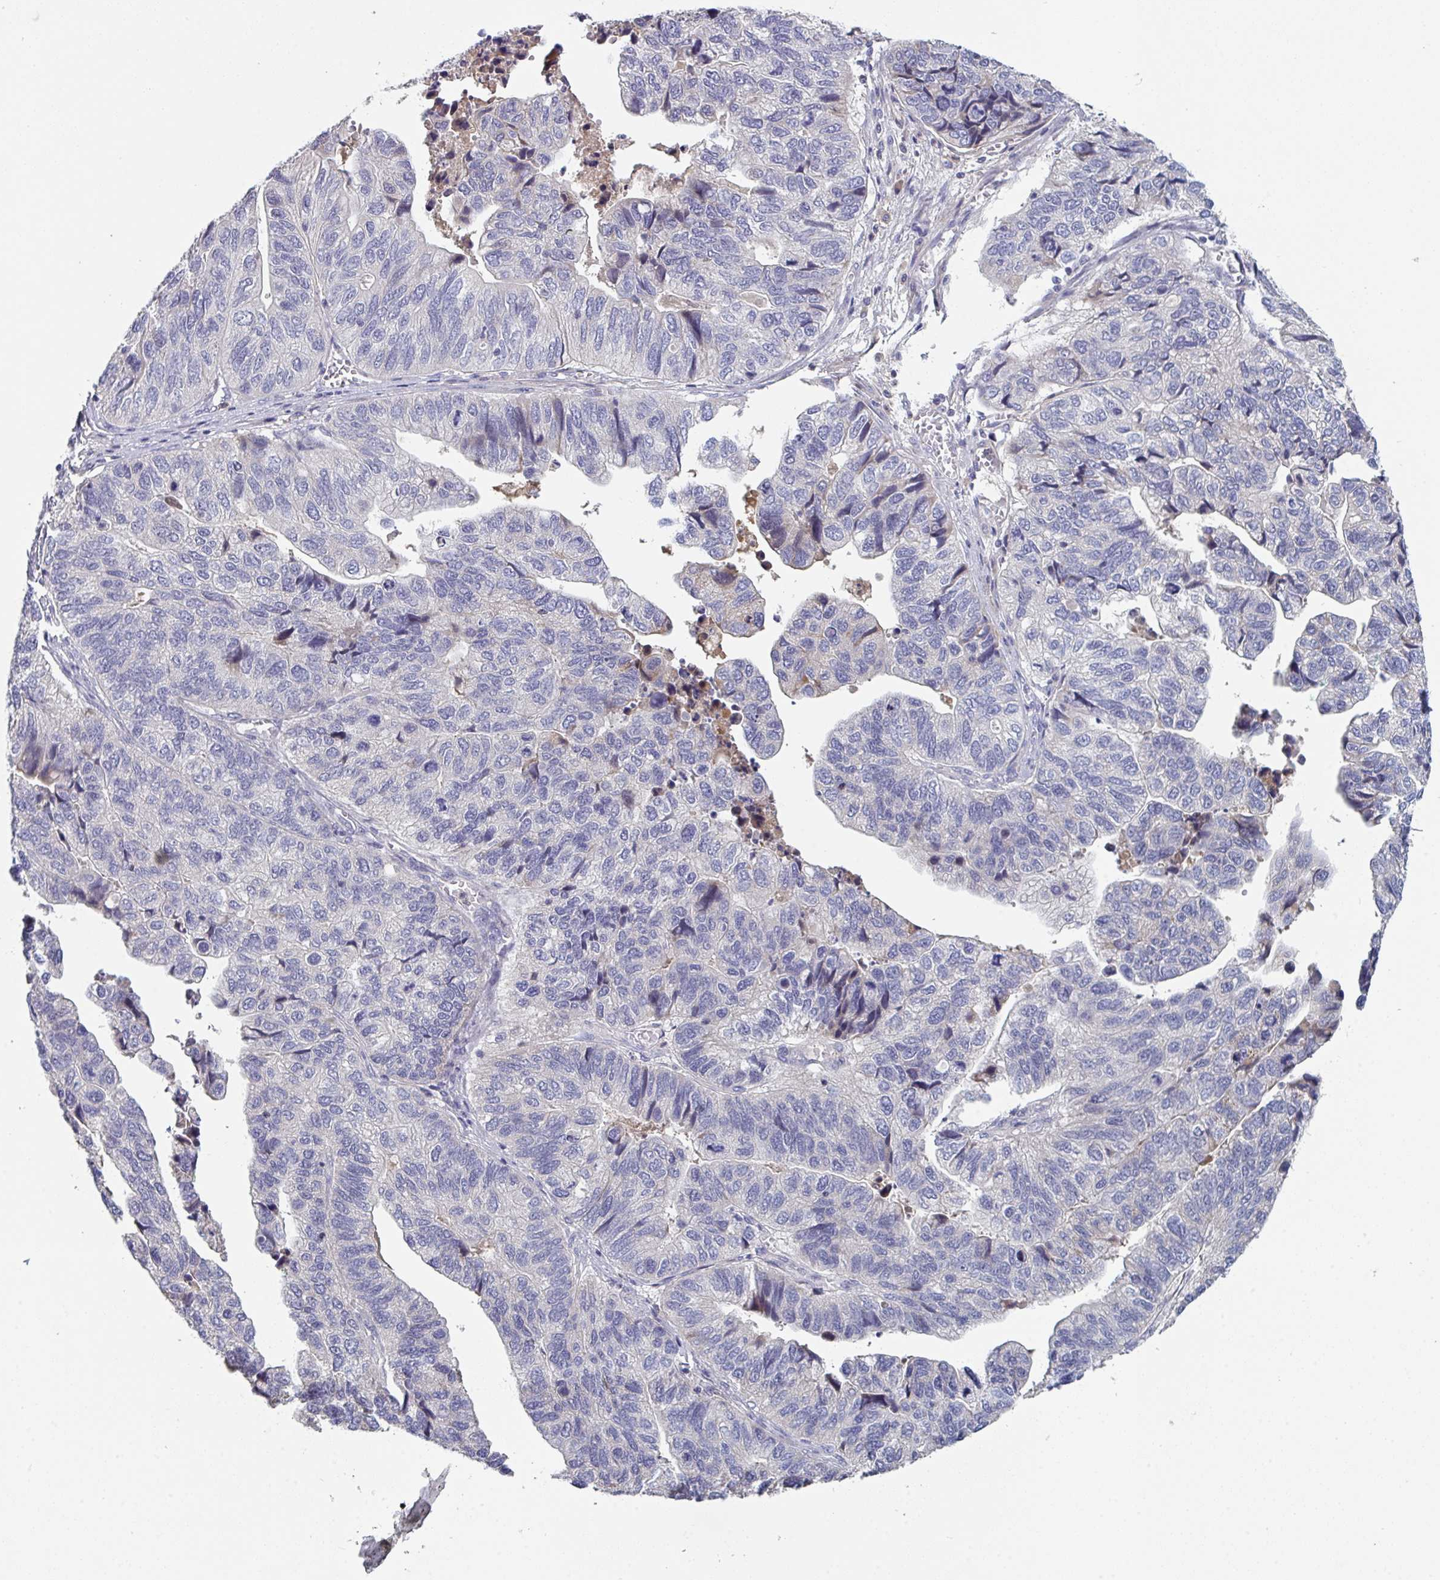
{"staining": {"intensity": "negative", "quantity": "none", "location": "none"}, "tissue": "stomach cancer", "cell_type": "Tumor cells", "image_type": "cancer", "snomed": [{"axis": "morphology", "description": "Adenocarcinoma, NOS"}, {"axis": "topography", "description": "Stomach, upper"}], "caption": "Stomach cancer (adenocarcinoma) stained for a protein using immunohistochemistry demonstrates no positivity tumor cells.", "gene": "HGFAC", "patient": {"sex": "female", "age": 67}}